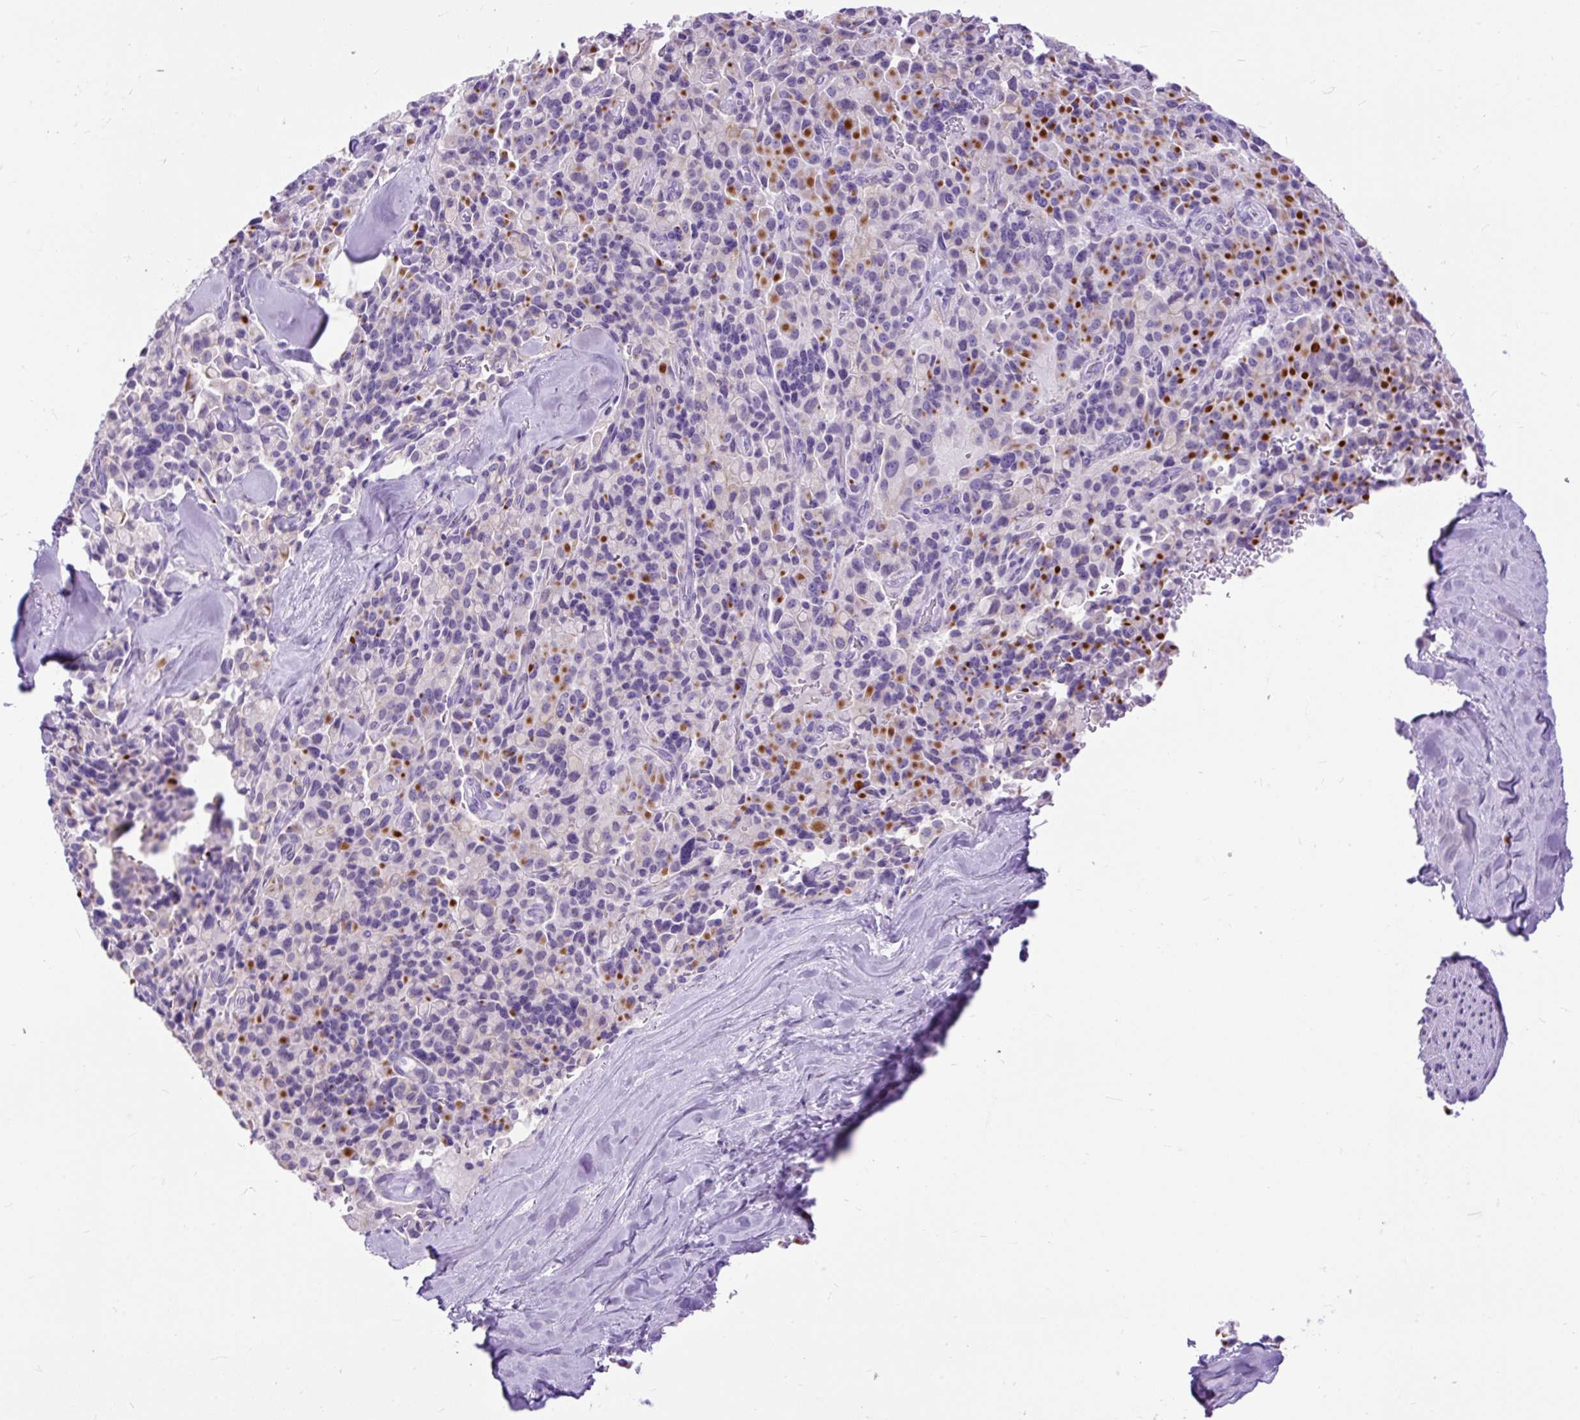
{"staining": {"intensity": "negative", "quantity": "none", "location": "none"}, "tissue": "pancreatic cancer", "cell_type": "Tumor cells", "image_type": "cancer", "snomed": [{"axis": "morphology", "description": "Adenocarcinoma, NOS"}, {"axis": "topography", "description": "Pancreas"}], "caption": "Tumor cells show no significant protein positivity in pancreatic cancer.", "gene": "ZNF256", "patient": {"sex": "male", "age": 65}}